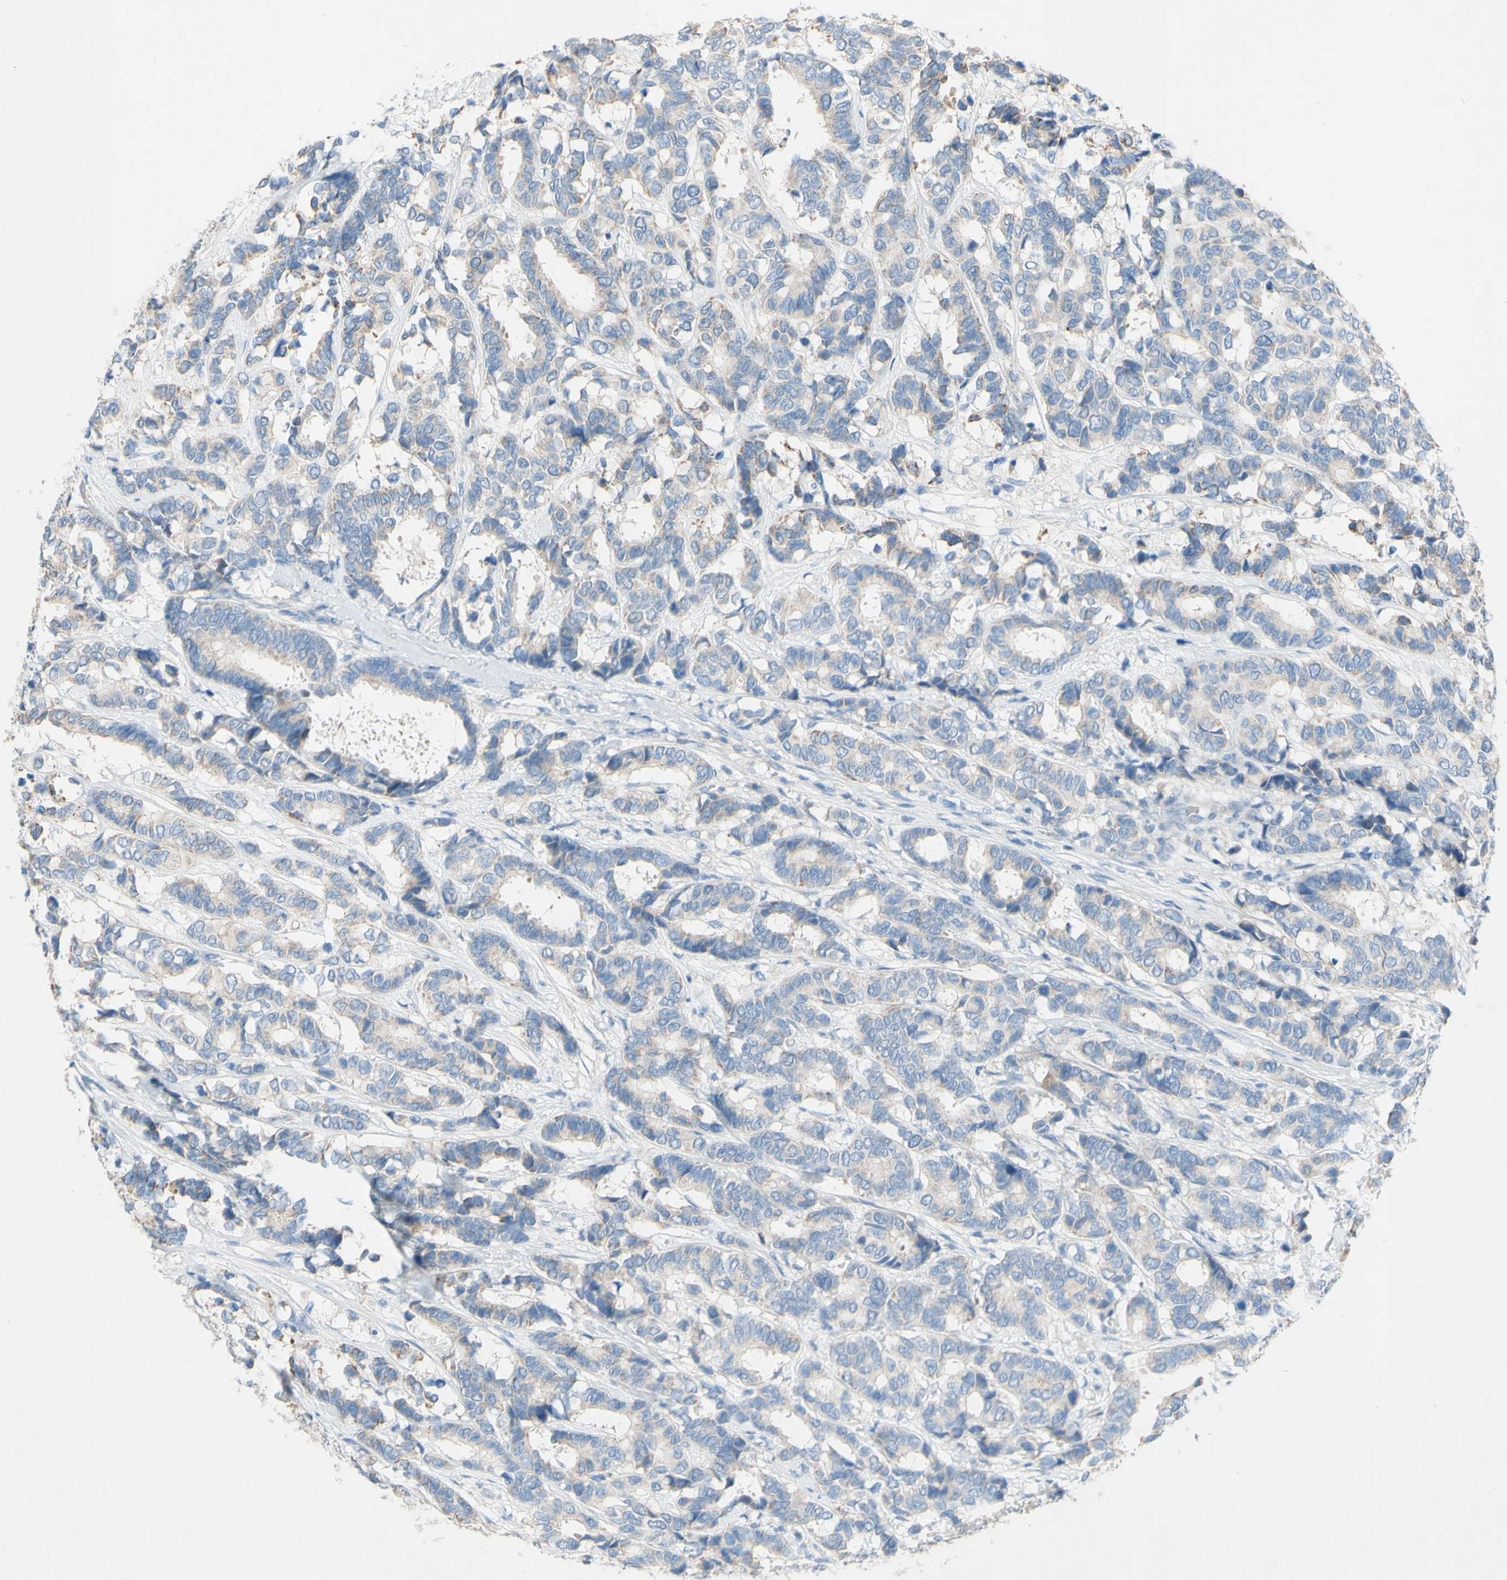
{"staining": {"intensity": "negative", "quantity": "none", "location": "none"}, "tissue": "breast cancer", "cell_type": "Tumor cells", "image_type": "cancer", "snomed": [{"axis": "morphology", "description": "Duct carcinoma"}, {"axis": "topography", "description": "Breast"}], "caption": "An IHC micrograph of breast cancer (intraductal carcinoma) is shown. There is no staining in tumor cells of breast cancer (intraductal carcinoma).", "gene": "ACADL", "patient": {"sex": "female", "age": 87}}